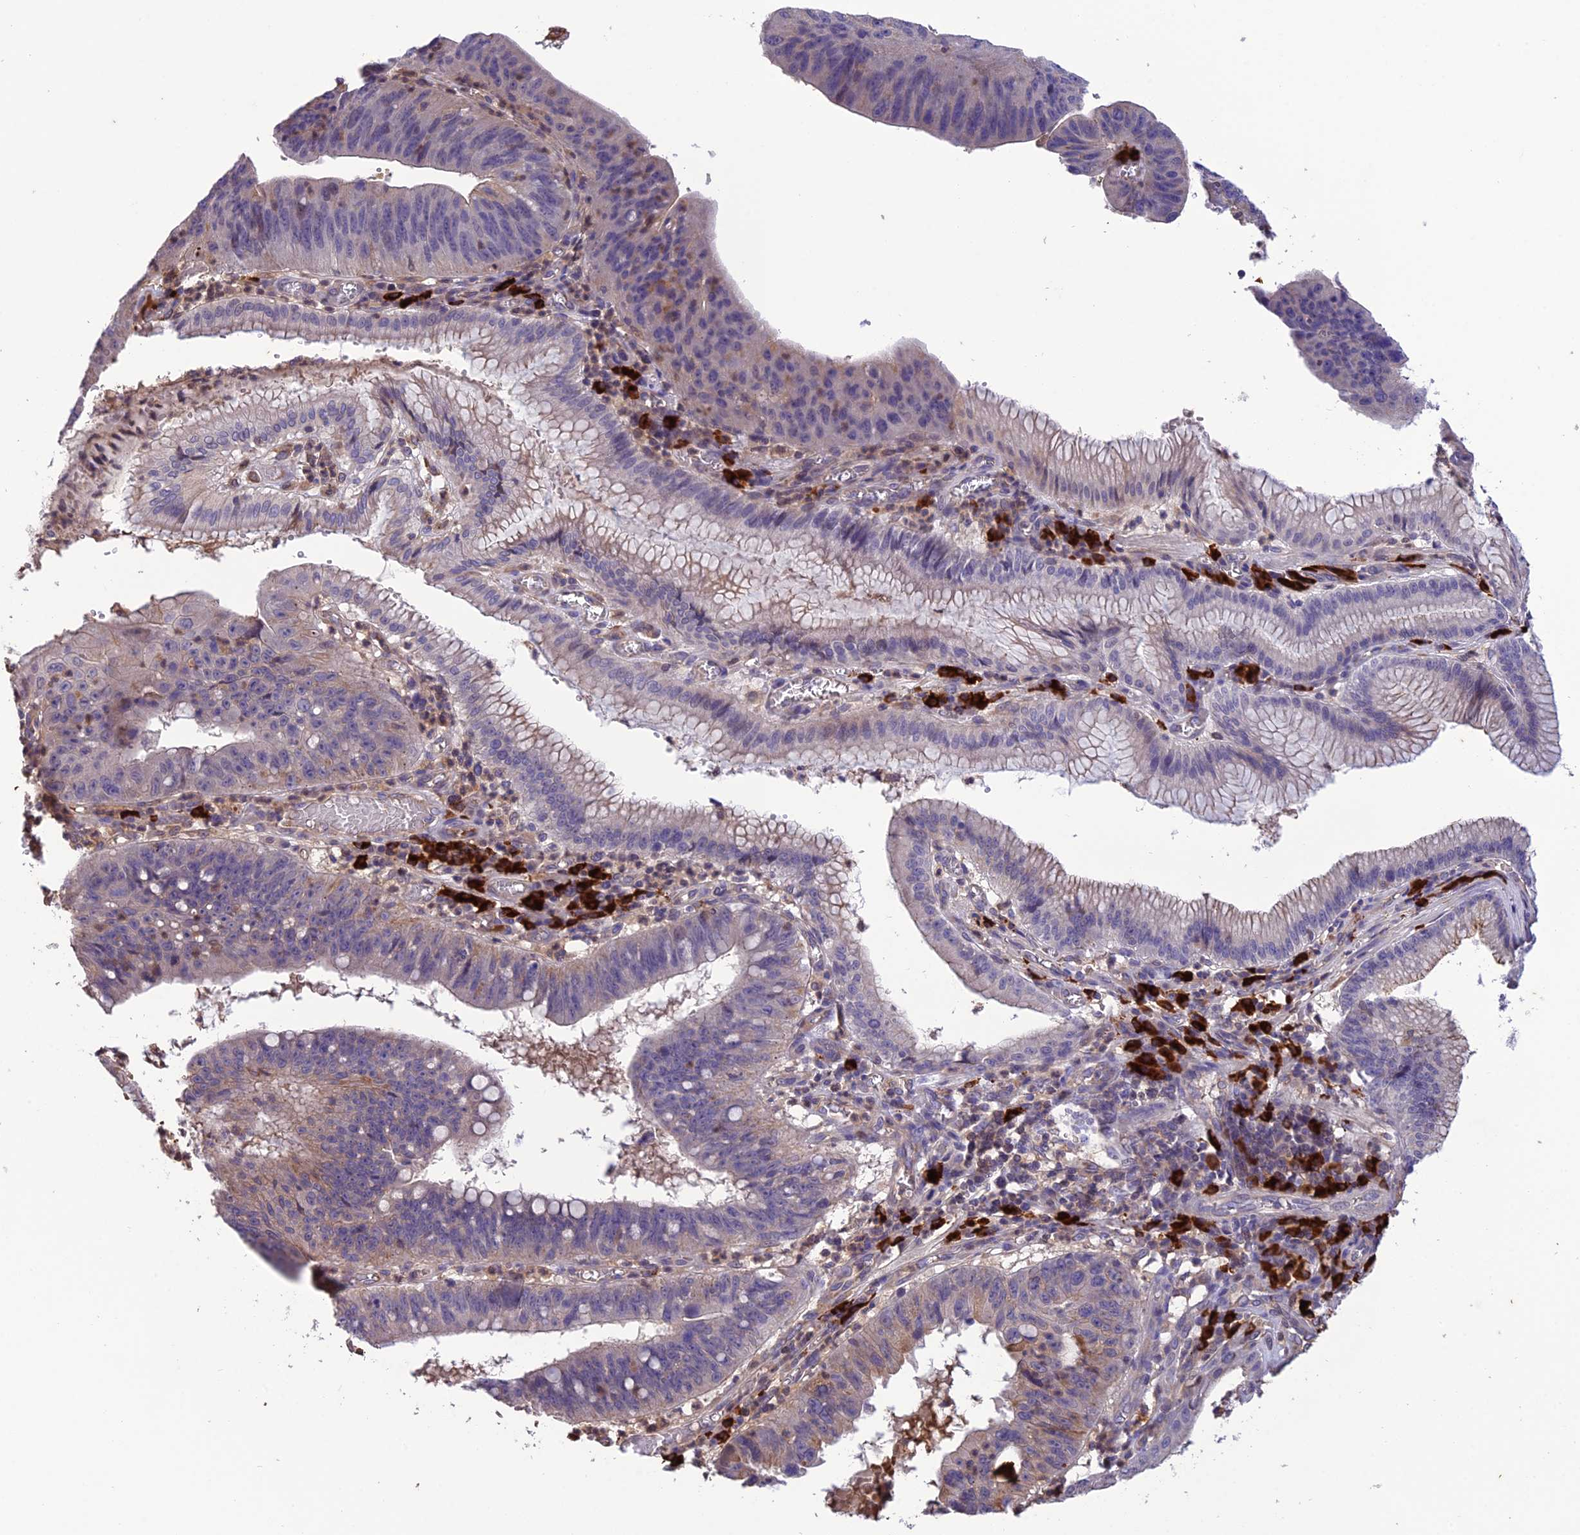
{"staining": {"intensity": "negative", "quantity": "none", "location": "none"}, "tissue": "stomach cancer", "cell_type": "Tumor cells", "image_type": "cancer", "snomed": [{"axis": "morphology", "description": "Adenocarcinoma, NOS"}, {"axis": "topography", "description": "Stomach"}], "caption": "Immunohistochemistry (IHC) histopathology image of neoplastic tissue: human adenocarcinoma (stomach) stained with DAB (3,3'-diaminobenzidine) exhibits no significant protein expression in tumor cells.", "gene": "MIOS", "patient": {"sex": "male", "age": 59}}